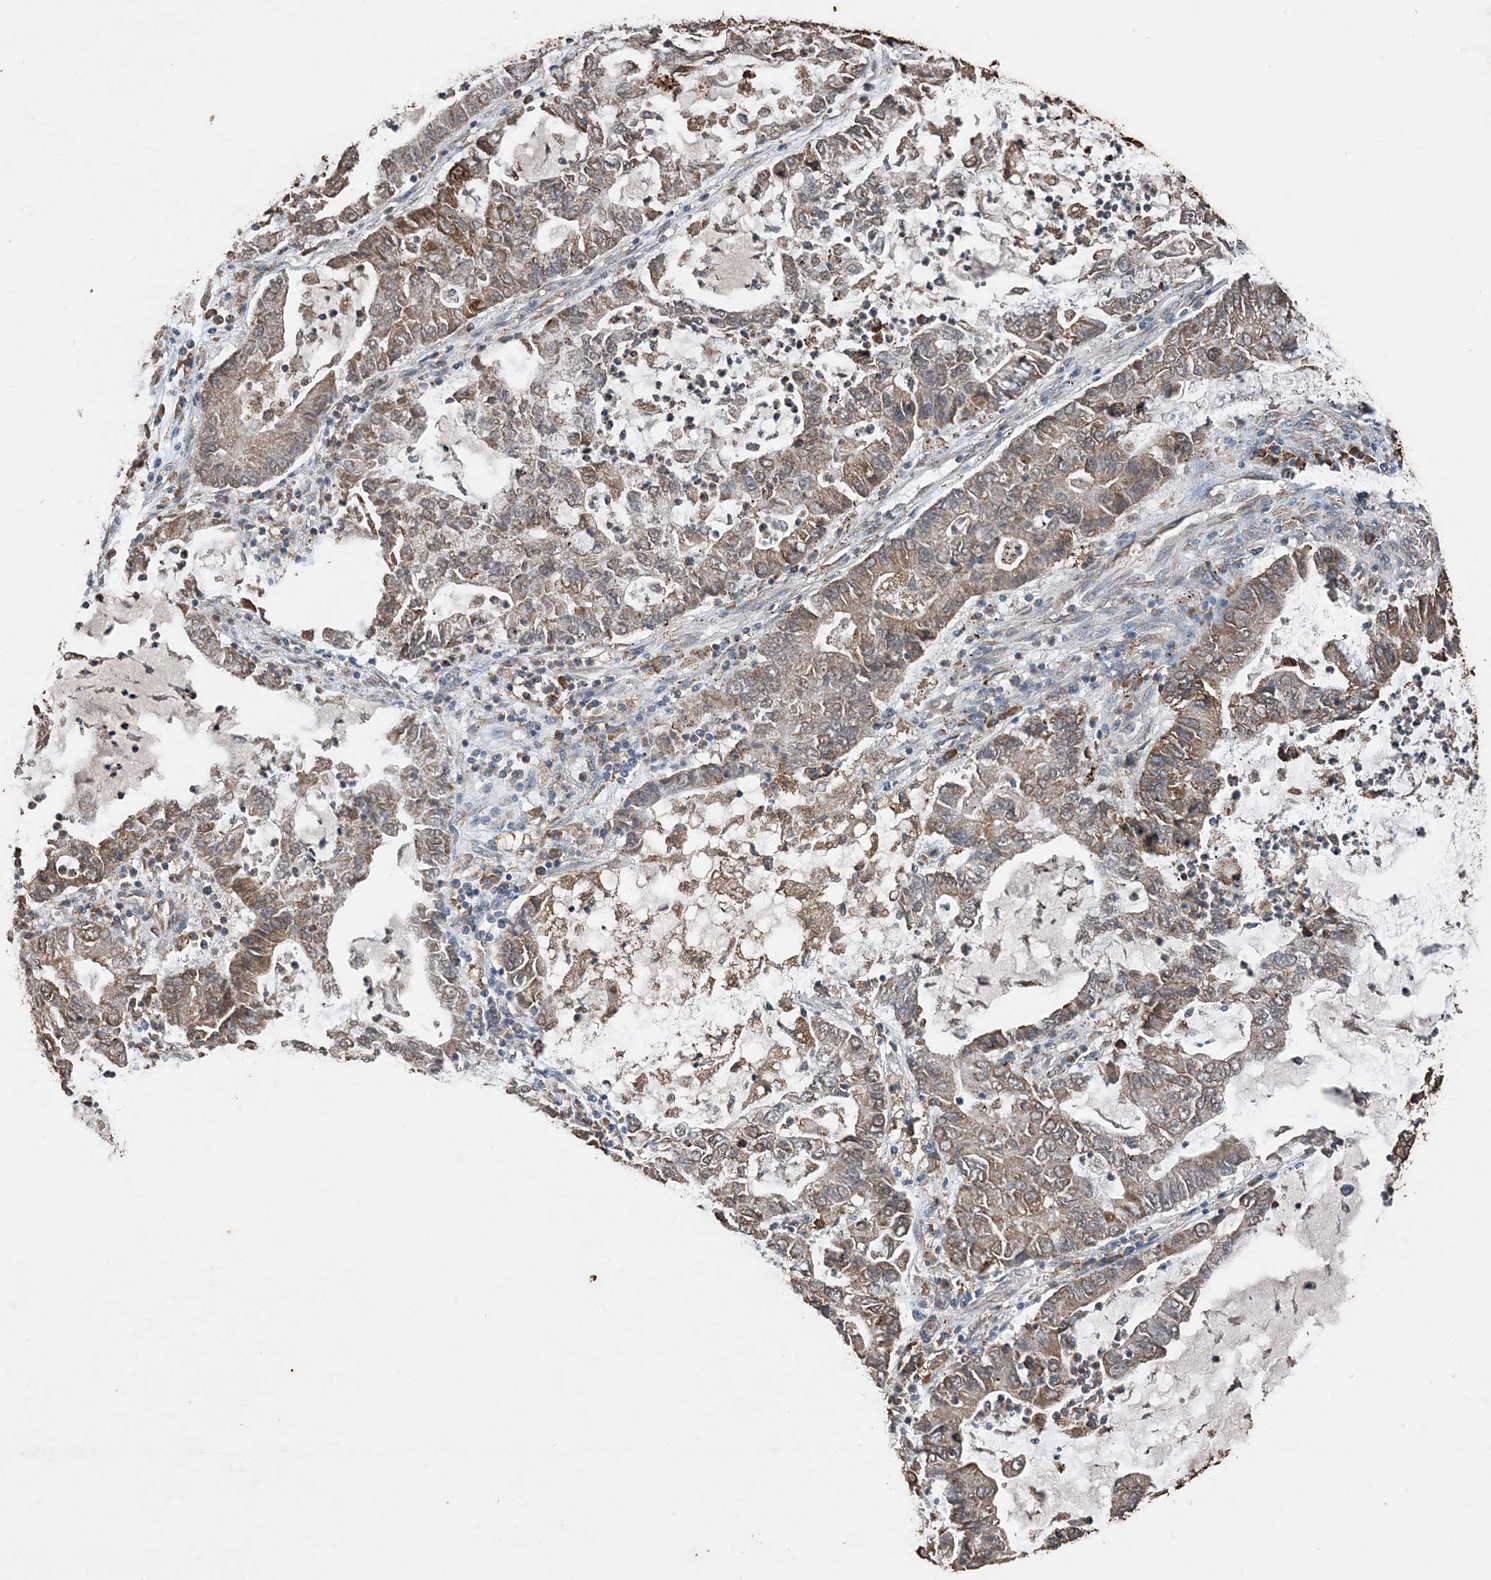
{"staining": {"intensity": "moderate", "quantity": ">75%", "location": "cytoplasmic/membranous"}, "tissue": "lung cancer", "cell_type": "Tumor cells", "image_type": "cancer", "snomed": [{"axis": "morphology", "description": "Adenocarcinoma, NOS"}, {"axis": "topography", "description": "Lung"}], "caption": "Lung cancer (adenocarcinoma) stained with immunohistochemistry (IHC) displays moderate cytoplasmic/membranous positivity in about >75% of tumor cells.", "gene": "PDIA6", "patient": {"sex": "female", "age": 51}}